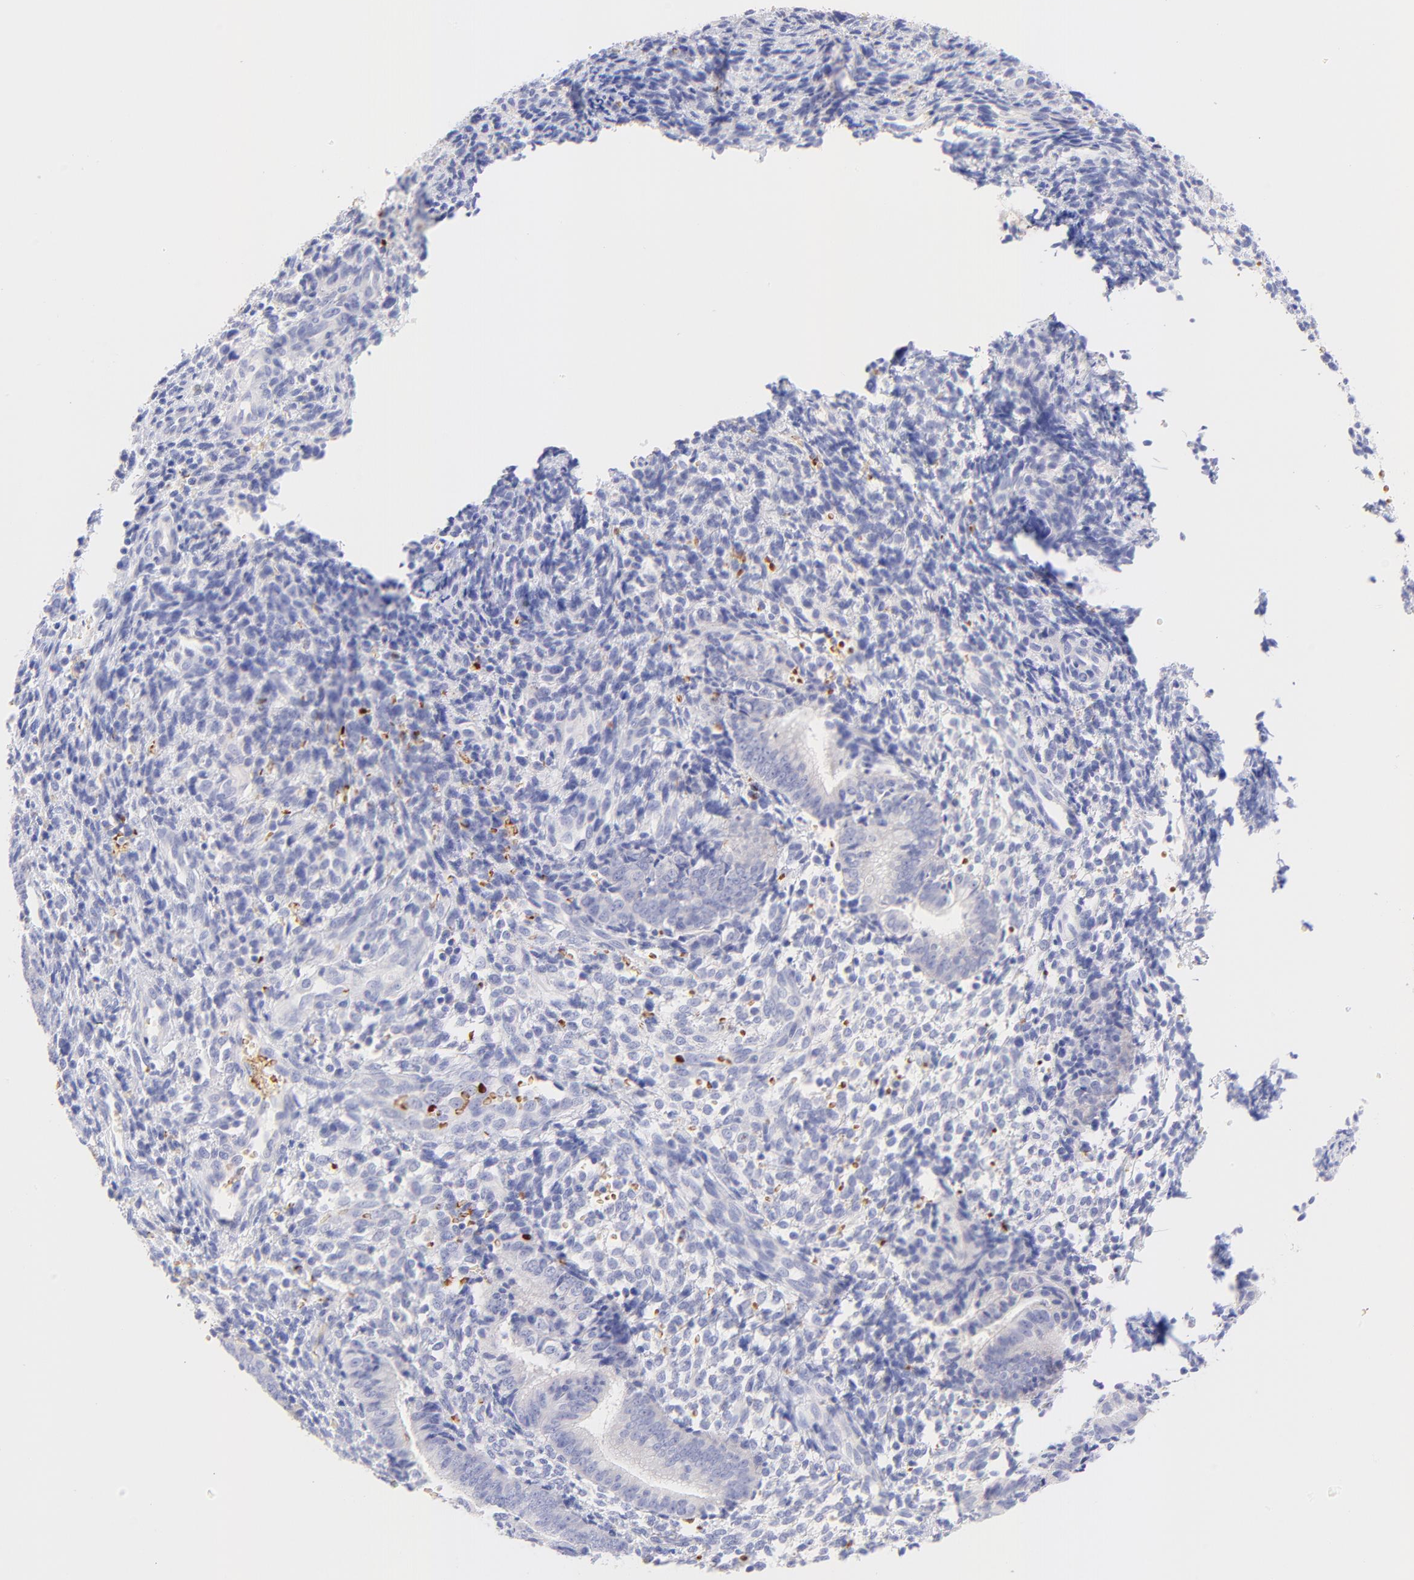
{"staining": {"intensity": "negative", "quantity": "none", "location": "none"}, "tissue": "endometrium", "cell_type": "Cells in endometrial stroma", "image_type": "normal", "snomed": [{"axis": "morphology", "description": "Normal tissue, NOS"}, {"axis": "topography", "description": "Uterus"}, {"axis": "topography", "description": "Endometrium"}], "caption": "Cells in endometrial stroma are negative for protein expression in benign human endometrium. (Brightfield microscopy of DAB (3,3'-diaminobenzidine) immunohistochemistry (IHC) at high magnification).", "gene": "FRMPD3", "patient": {"sex": "female", "age": 33}}